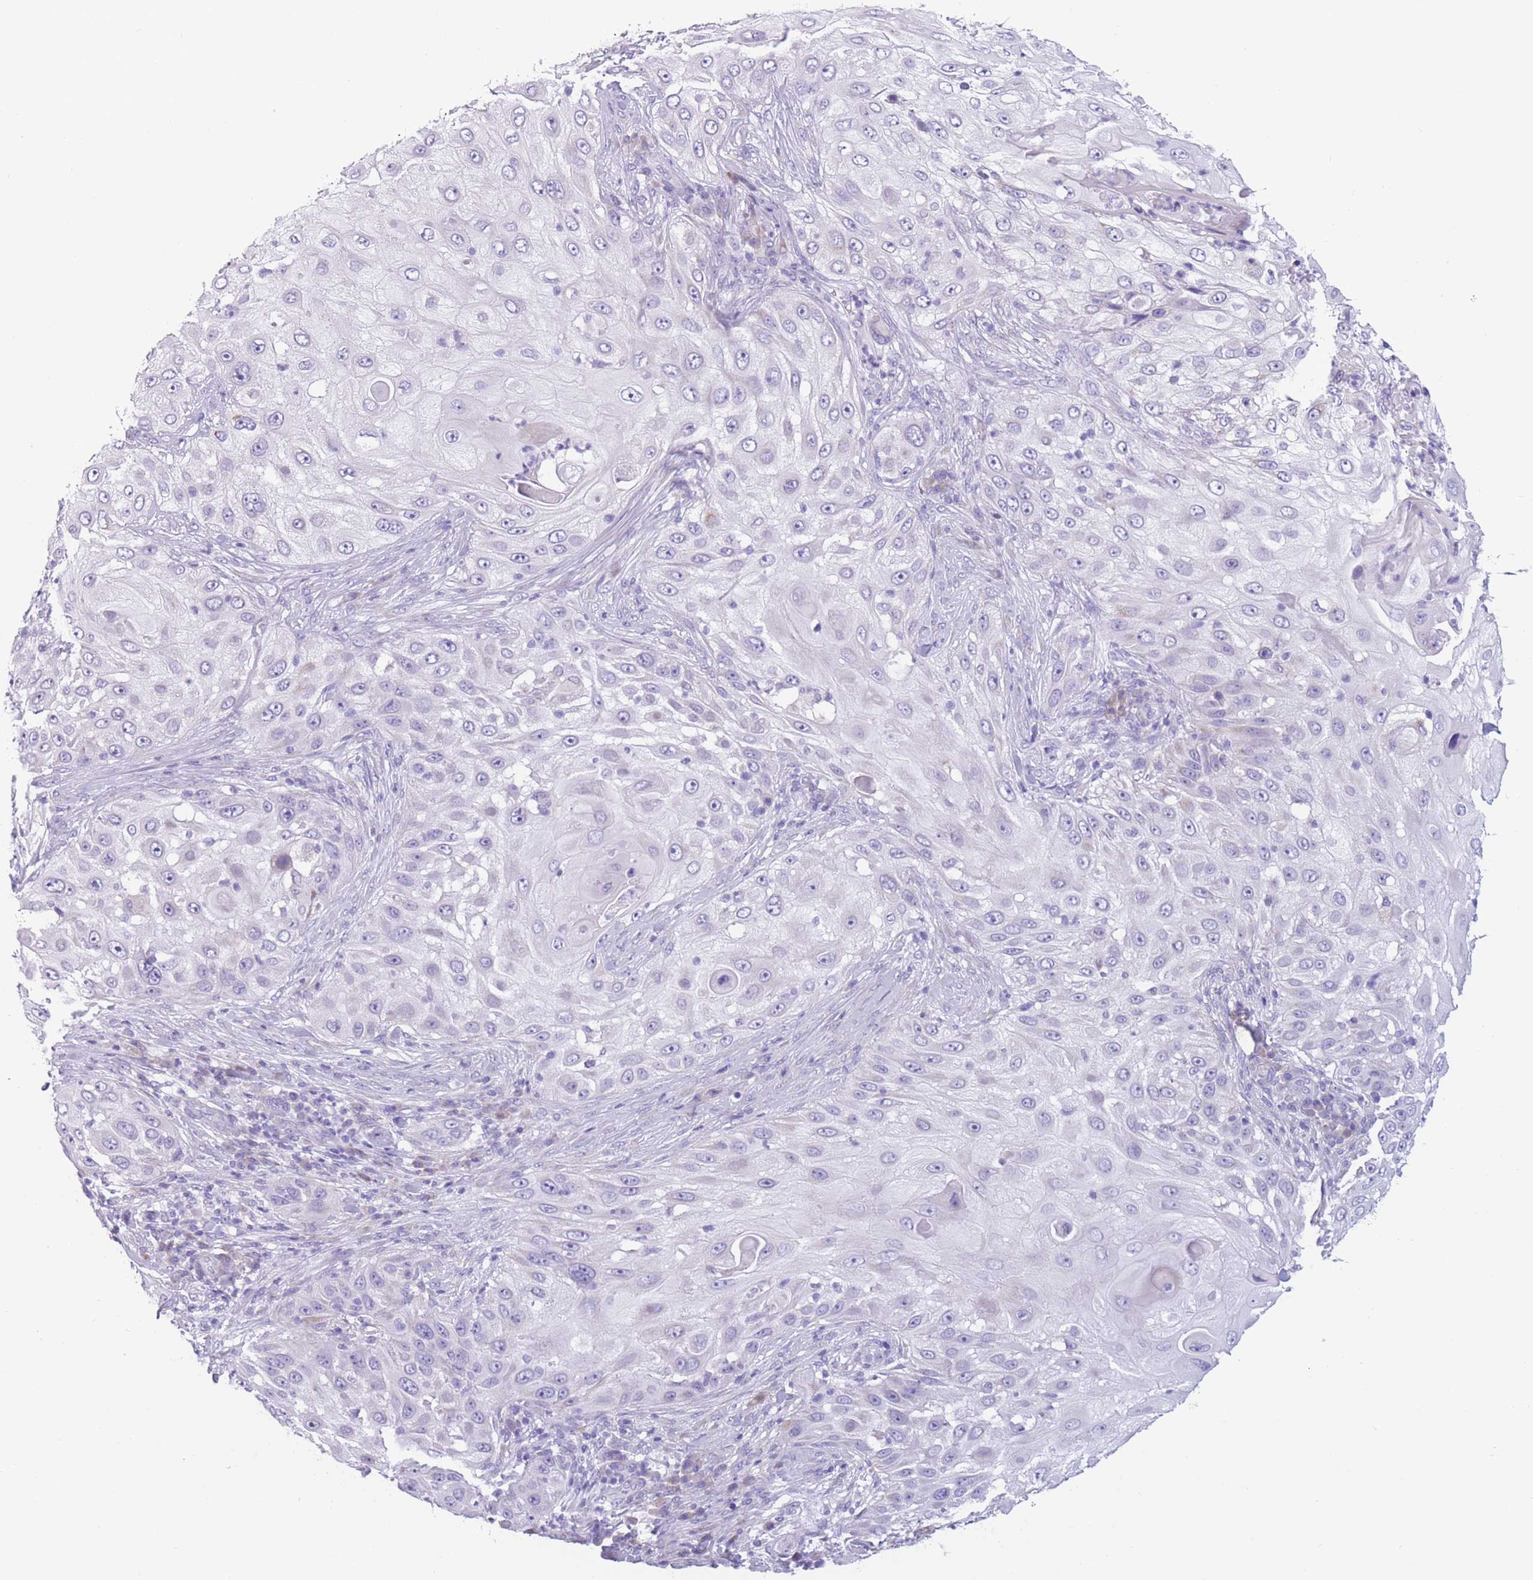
{"staining": {"intensity": "negative", "quantity": "none", "location": "none"}, "tissue": "skin cancer", "cell_type": "Tumor cells", "image_type": "cancer", "snomed": [{"axis": "morphology", "description": "Squamous cell carcinoma, NOS"}, {"axis": "topography", "description": "Skin"}], "caption": "The immunohistochemistry (IHC) photomicrograph has no significant expression in tumor cells of skin squamous cell carcinoma tissue.", "gene": "COL27A1", "patient": {"sex": "female", "age": 44}}